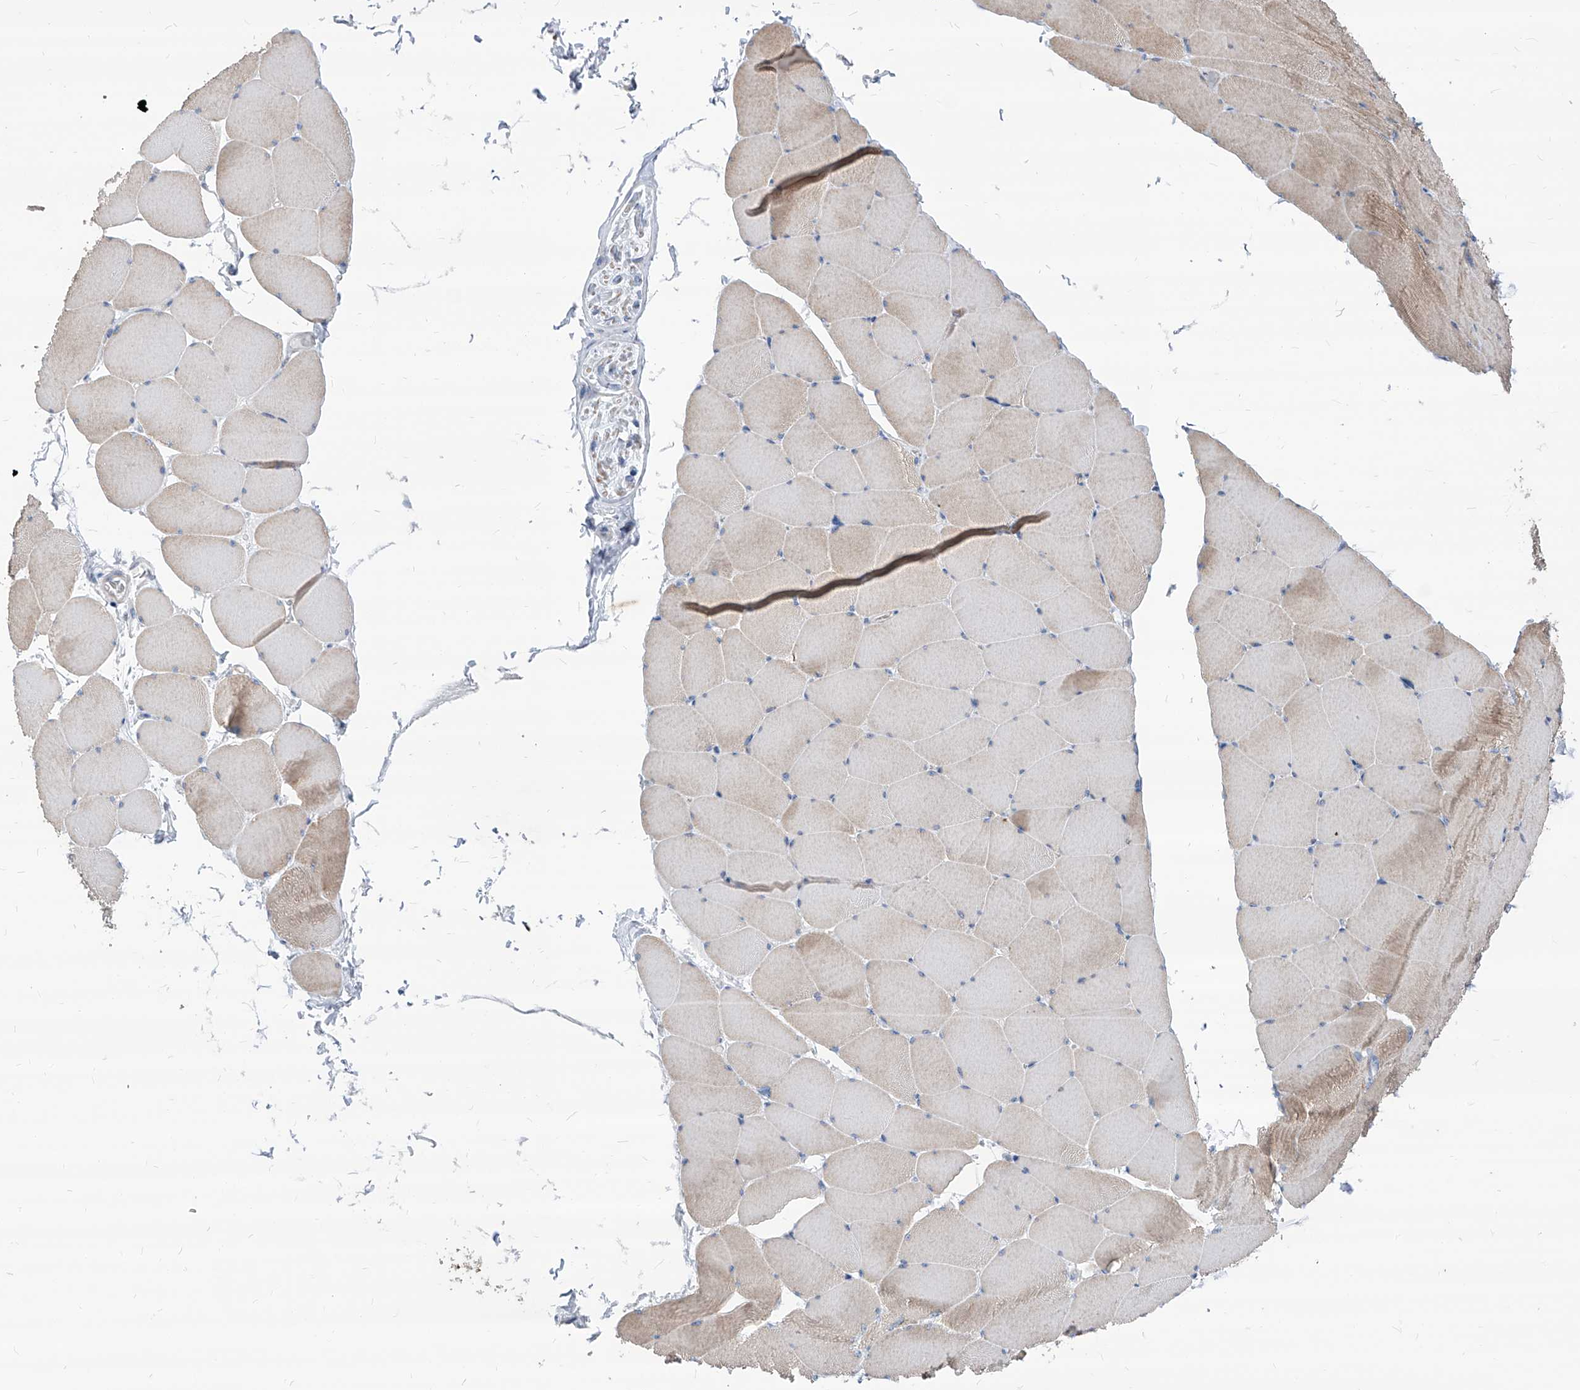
{"staining": {"intensity": "weak", "quantity": "25%-75%", "location": "cytoplasmic/membranous"}, "tissue": "skeletal muscle", "cell_type": "Myocytes", "image_type": "normal", "snomed": [{"axis": "morphology", "description": "Normal tissue, NOS"}, {"axis": "topography", "description": "Skeletal muscle"}], "caption": "IHC histopathology image of unremarkable skeletal muscle: human skeletal muscle stained using immunohistochemistry (IHC) displays low levels of weak protein expression localized specifically in the cytoplasmic/membranous of myocytes, appearing as a cytoplasmic/membranous brown color.", "gene": "AGPS", "patient": {"sex": "male", "age": 62}}